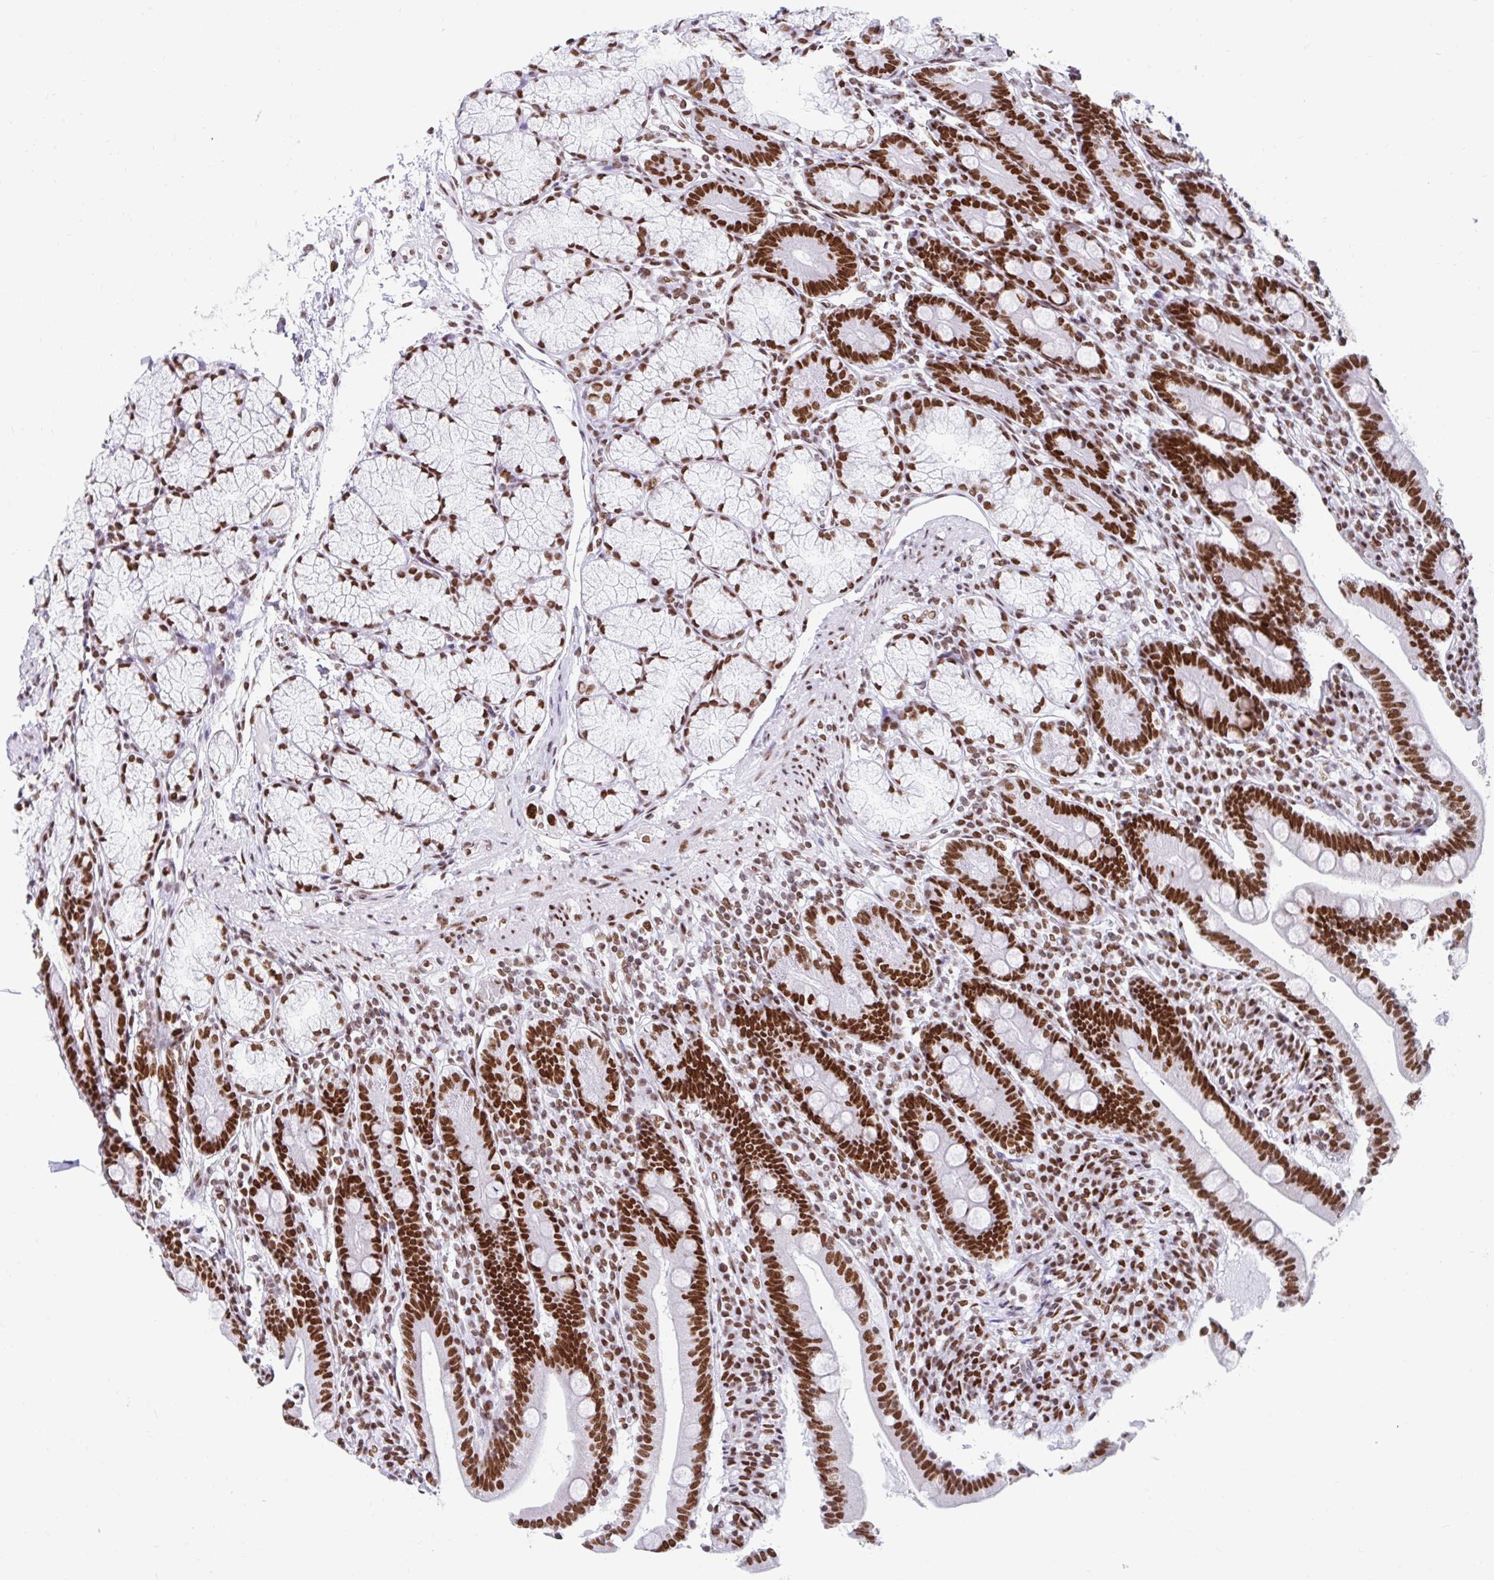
{"staining": {"intensity": "strong", "quantity": ">75%", "location": "nuclear"}, "tissue": "duodenum", "cell_type": "Glandular cells", "image_type": "normal", "snomed": [{"axis": "morphology", "description": "Normal tissue, NOS"}, {"axis": "topography", "description": "Duodenum"}], "caption": "Immunohistochemical staining of unremarkable human duodenum exhibits >75% levels of strong nuclear protein positivity in approximately >75% of glandular cells. (Brightfield microscopy of DAB IHC at high magnification).", "gene": "KHDRBS1", "patient": {"sex": "female", "age": 67}}